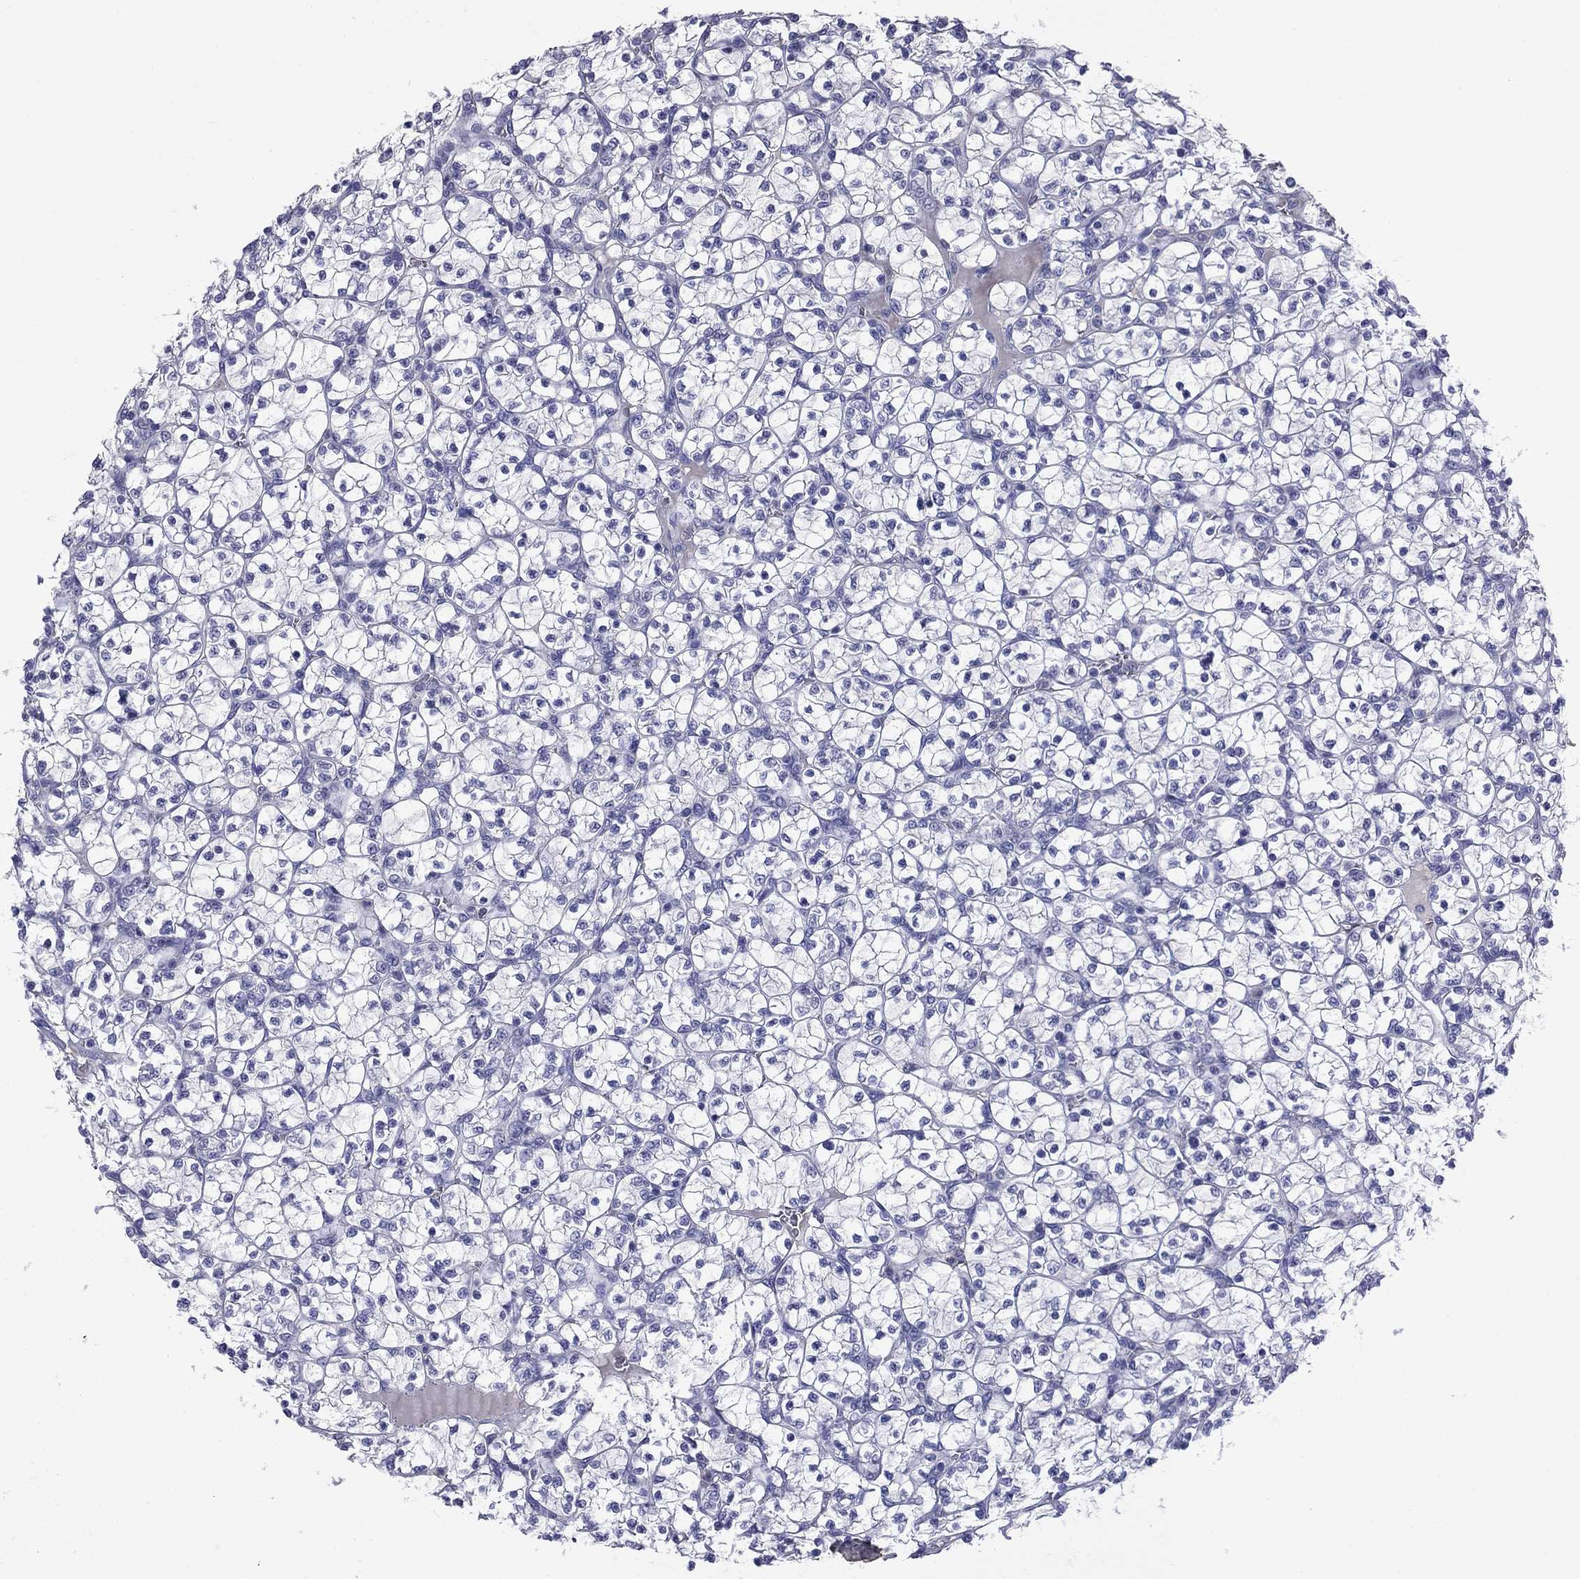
{"staining": {"intensity": "negative", "quantity": "none", "location": "none"}, "tissue": "renal cancer", "cell_type": "Tumor cells", "image_type": "cancer", "snomed": [{"axis": "morphology", "description": "Adenocarcinoma, NOS"}, {"axis": "topography", "description": "Kidney"}], "caption": "Immunohistochemistry of renal cancer exhibits no expression in tumor cells.", "gene": "CFAP119", "patient": {"sex": "female", "age": 89}}